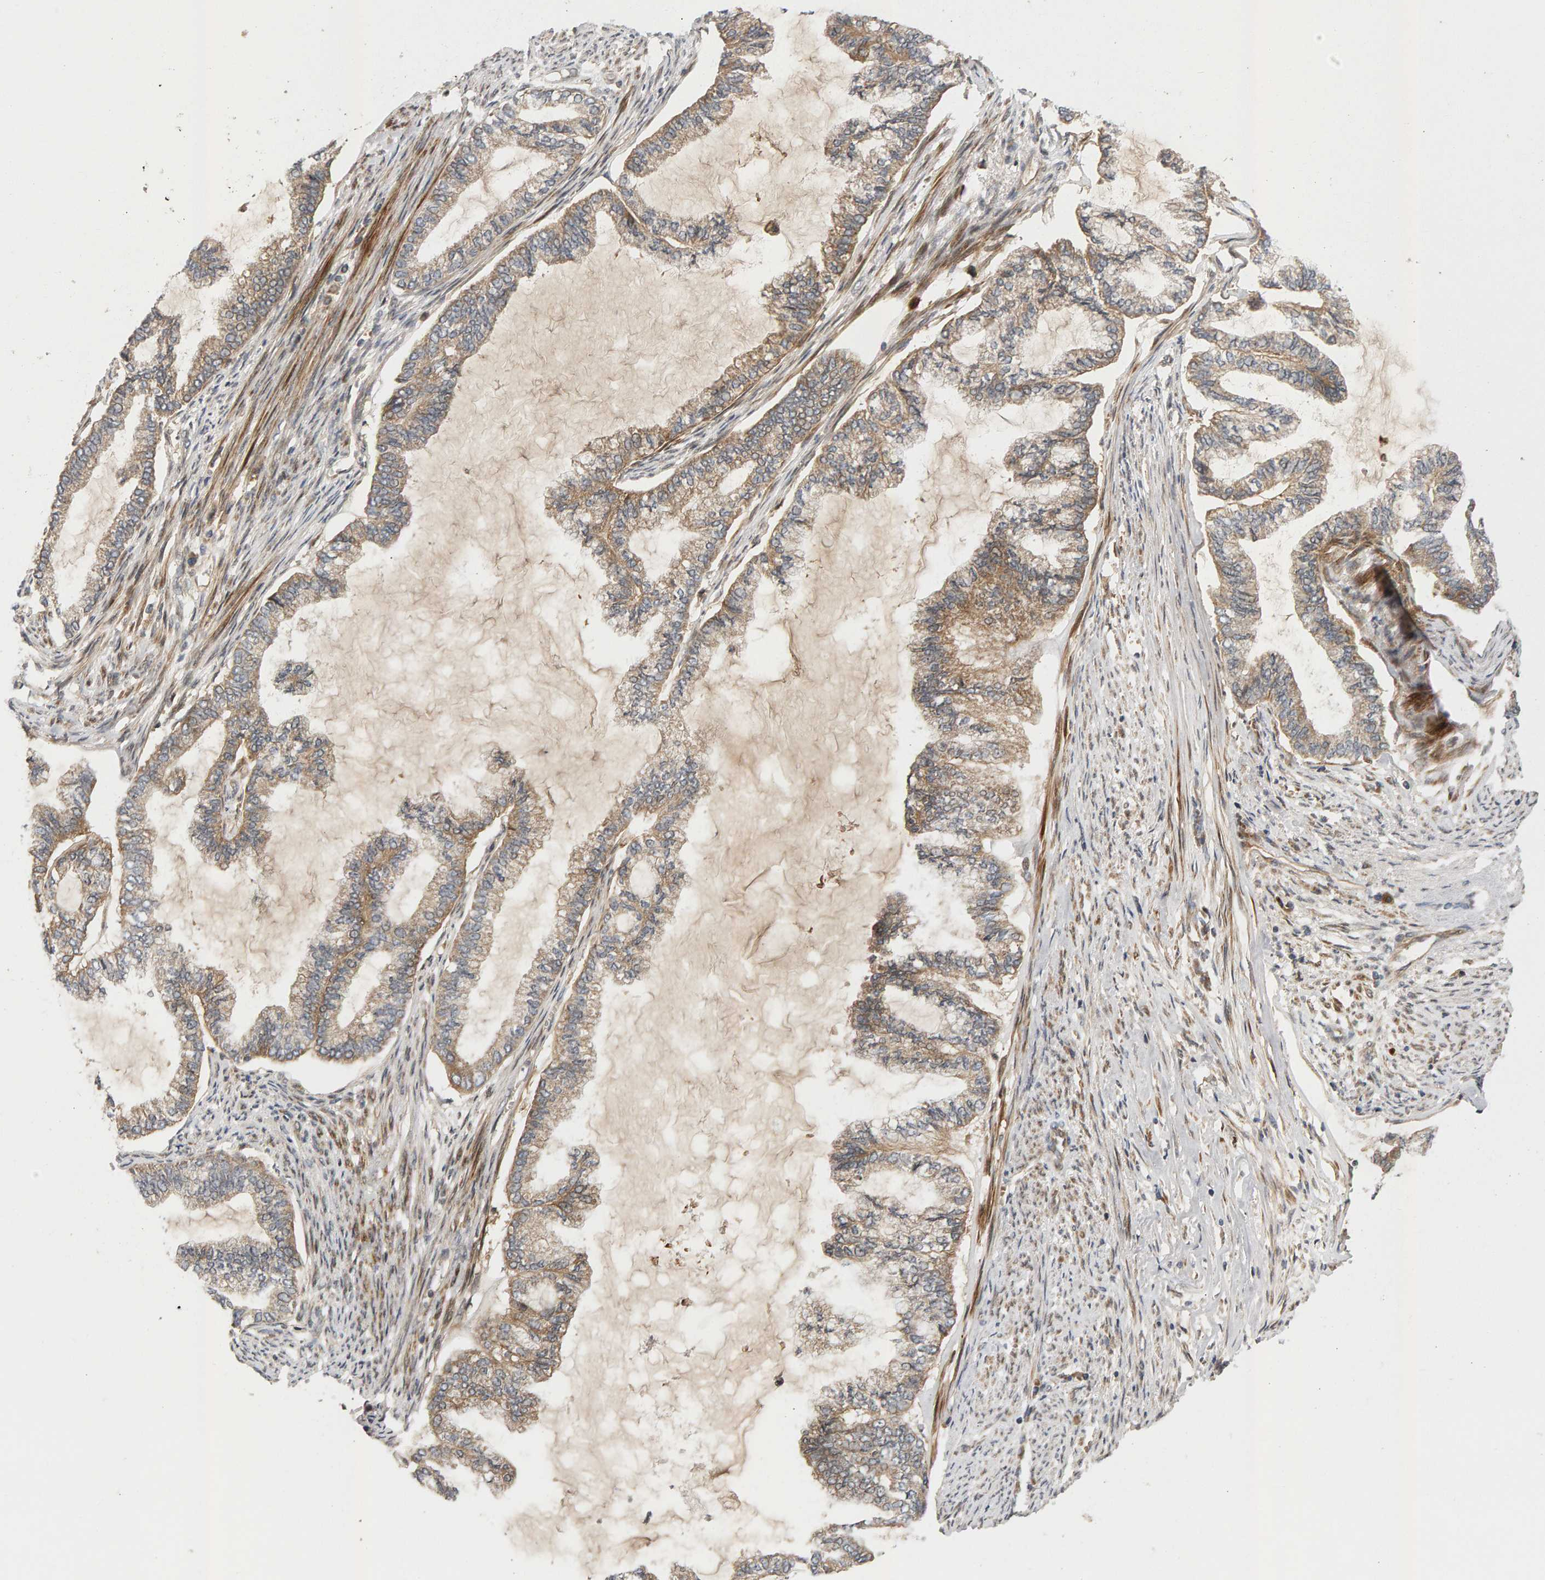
{"staining": {"intensity": "moderate", "quantity": "25%-75%", "location": "cytoplasmic/membranous"}, "tissue": "endometrial cancer", "cell_type": "Tumor cells", "image_type": "cancer", "snomed": [{"axis": "morphology", "description": "Adenocarcinoma, NOS"}, {"axis": "topography", "description": "Endometrium"}], "caption": "Immunohistochemistry (IHC) of human endometrial adenocarcinoma demonstrates medium levels of moderate cytoplasmic/membranous staining in approximately 25%-75% of tumor cells.", "gene": "BAHCC1", "patient": {"sex": "female", "age": 86}}